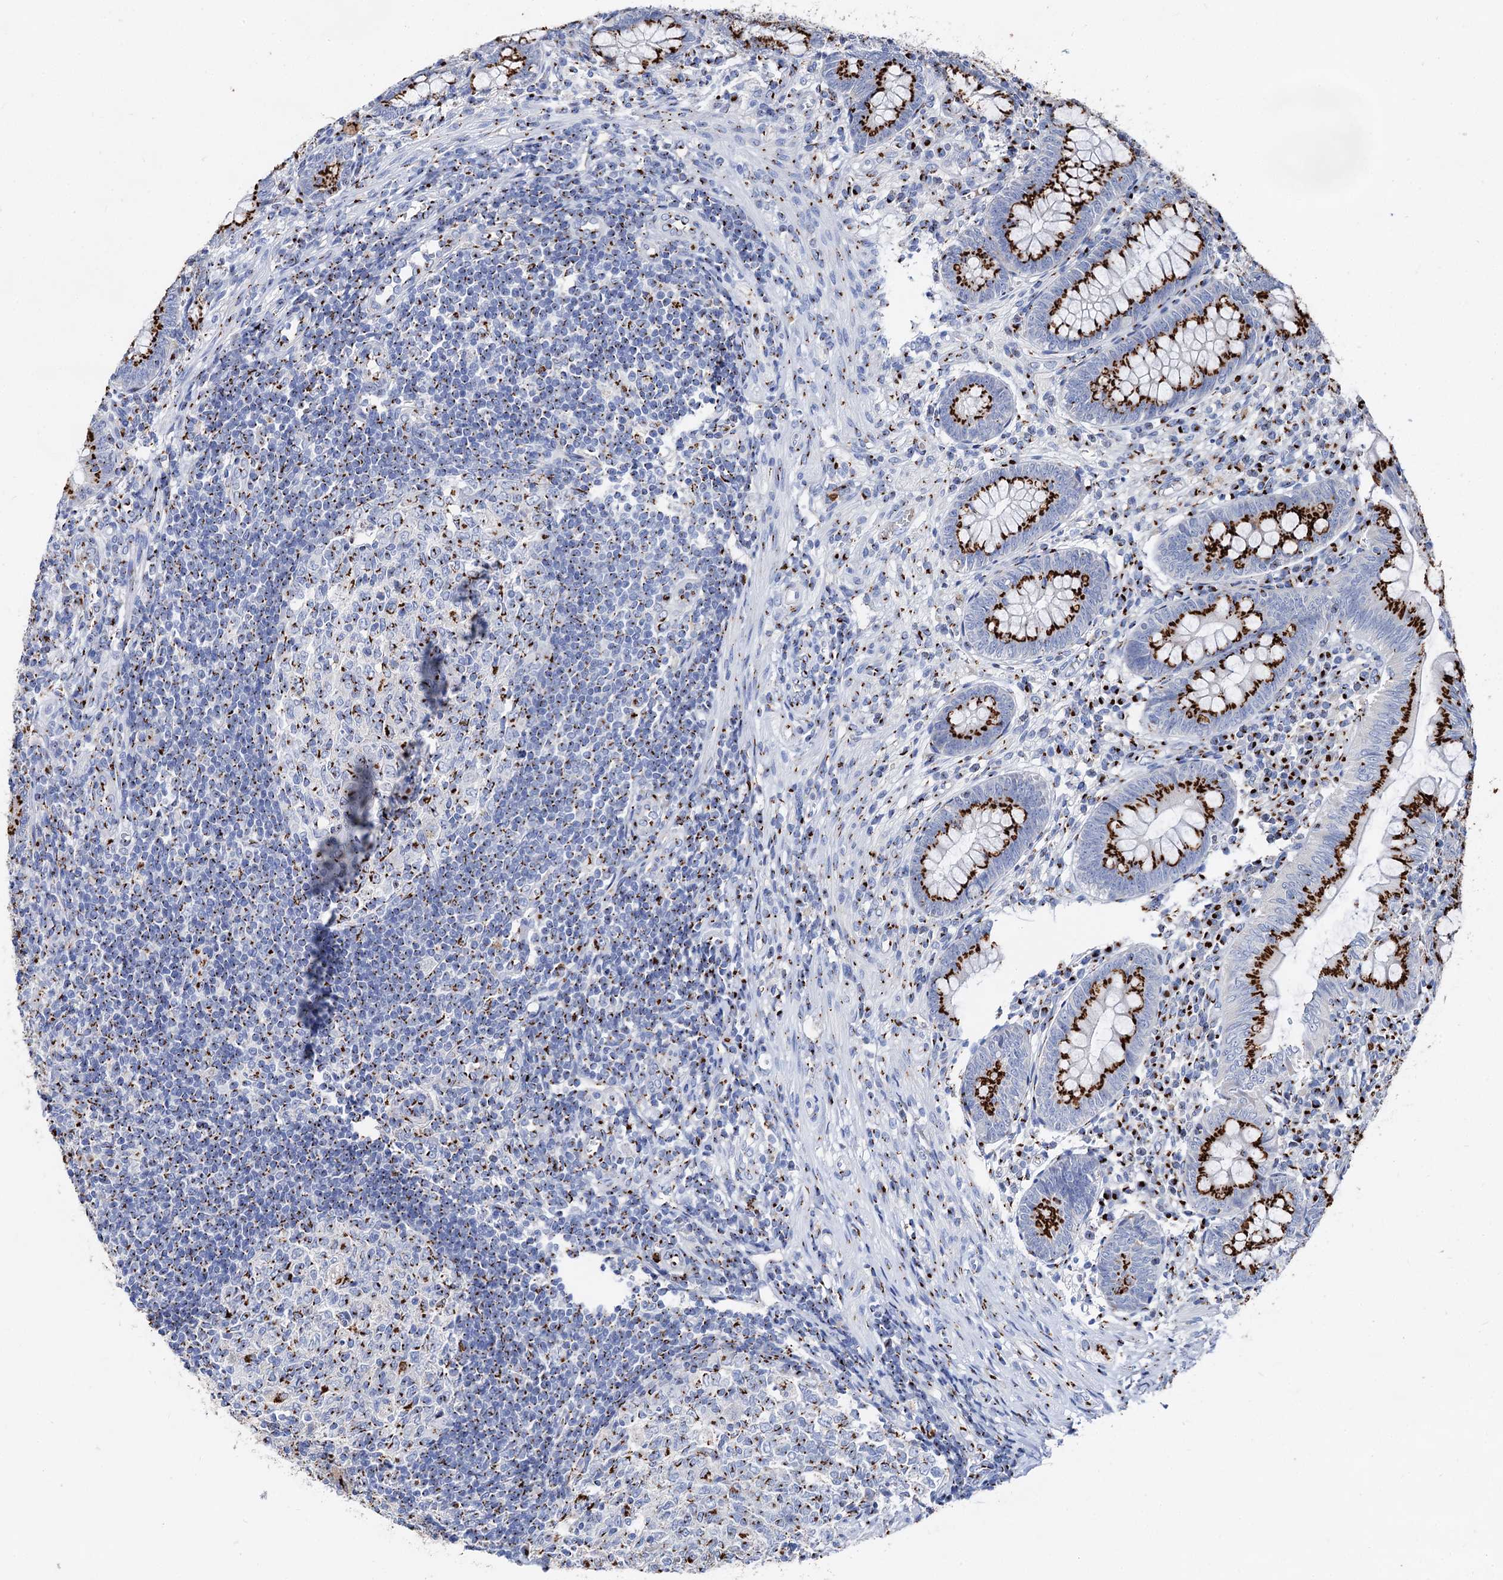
{"staining": {"intensity": "strong", "quantity": ">75%", "location": "cytoplasmic/membranous"}, "tissue": "appendix", "cell_type": "Glandular cells", "image_type": "normal", "snomed": [{"axis": "morphology", "description": "Normal tissue, NOS"}, {"axis": "topography", "description": "Appendix"}], "caption": "Strong cytoplasmic/membranous positivity is appreciated in about >75% of glandular cells in unremarkable appendix.", "gene": "TM9SF3", "patient": {"sex": "male", "age": 14}}